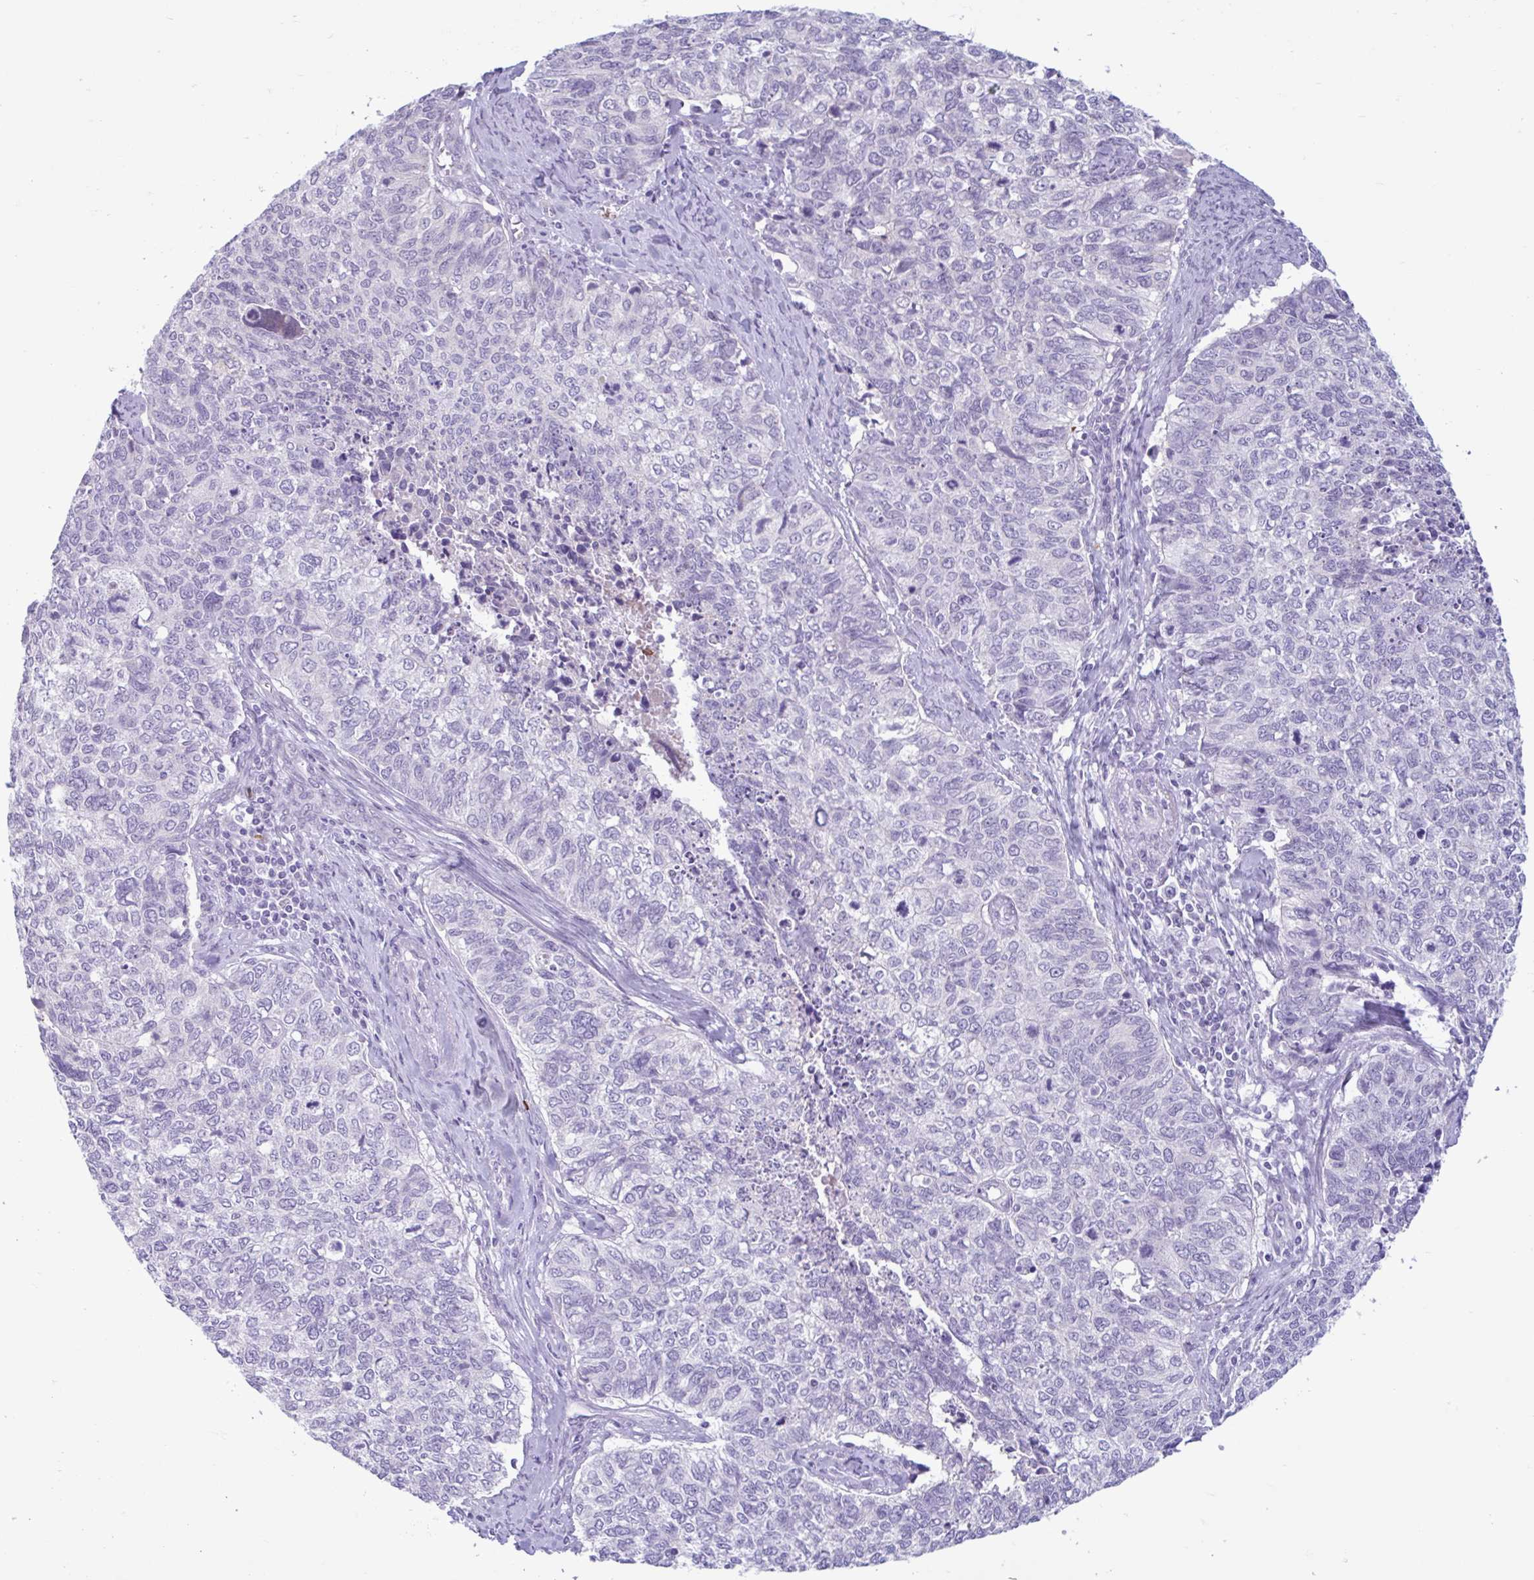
{"staining": {"intensity": "negative", "quantity": "none", "location": "none"}, "tissue": "cervical cancer", "cell_type": "Tumor cells", "image_type": "cancer", "snomed": [{"axis": "morphology", "description": "Adenocarcinoma, NOS"}, {"axis": "topography", "description": "Cervix"}], "caption": "High magnification brightfield microscopy of cervical cancer stained with DAB (brown) and counterstained with hematoxylin (blue): tumor cells show no significant staining.", "gene": "CEP120", "patient": {"sex": "female", "age": 63}}